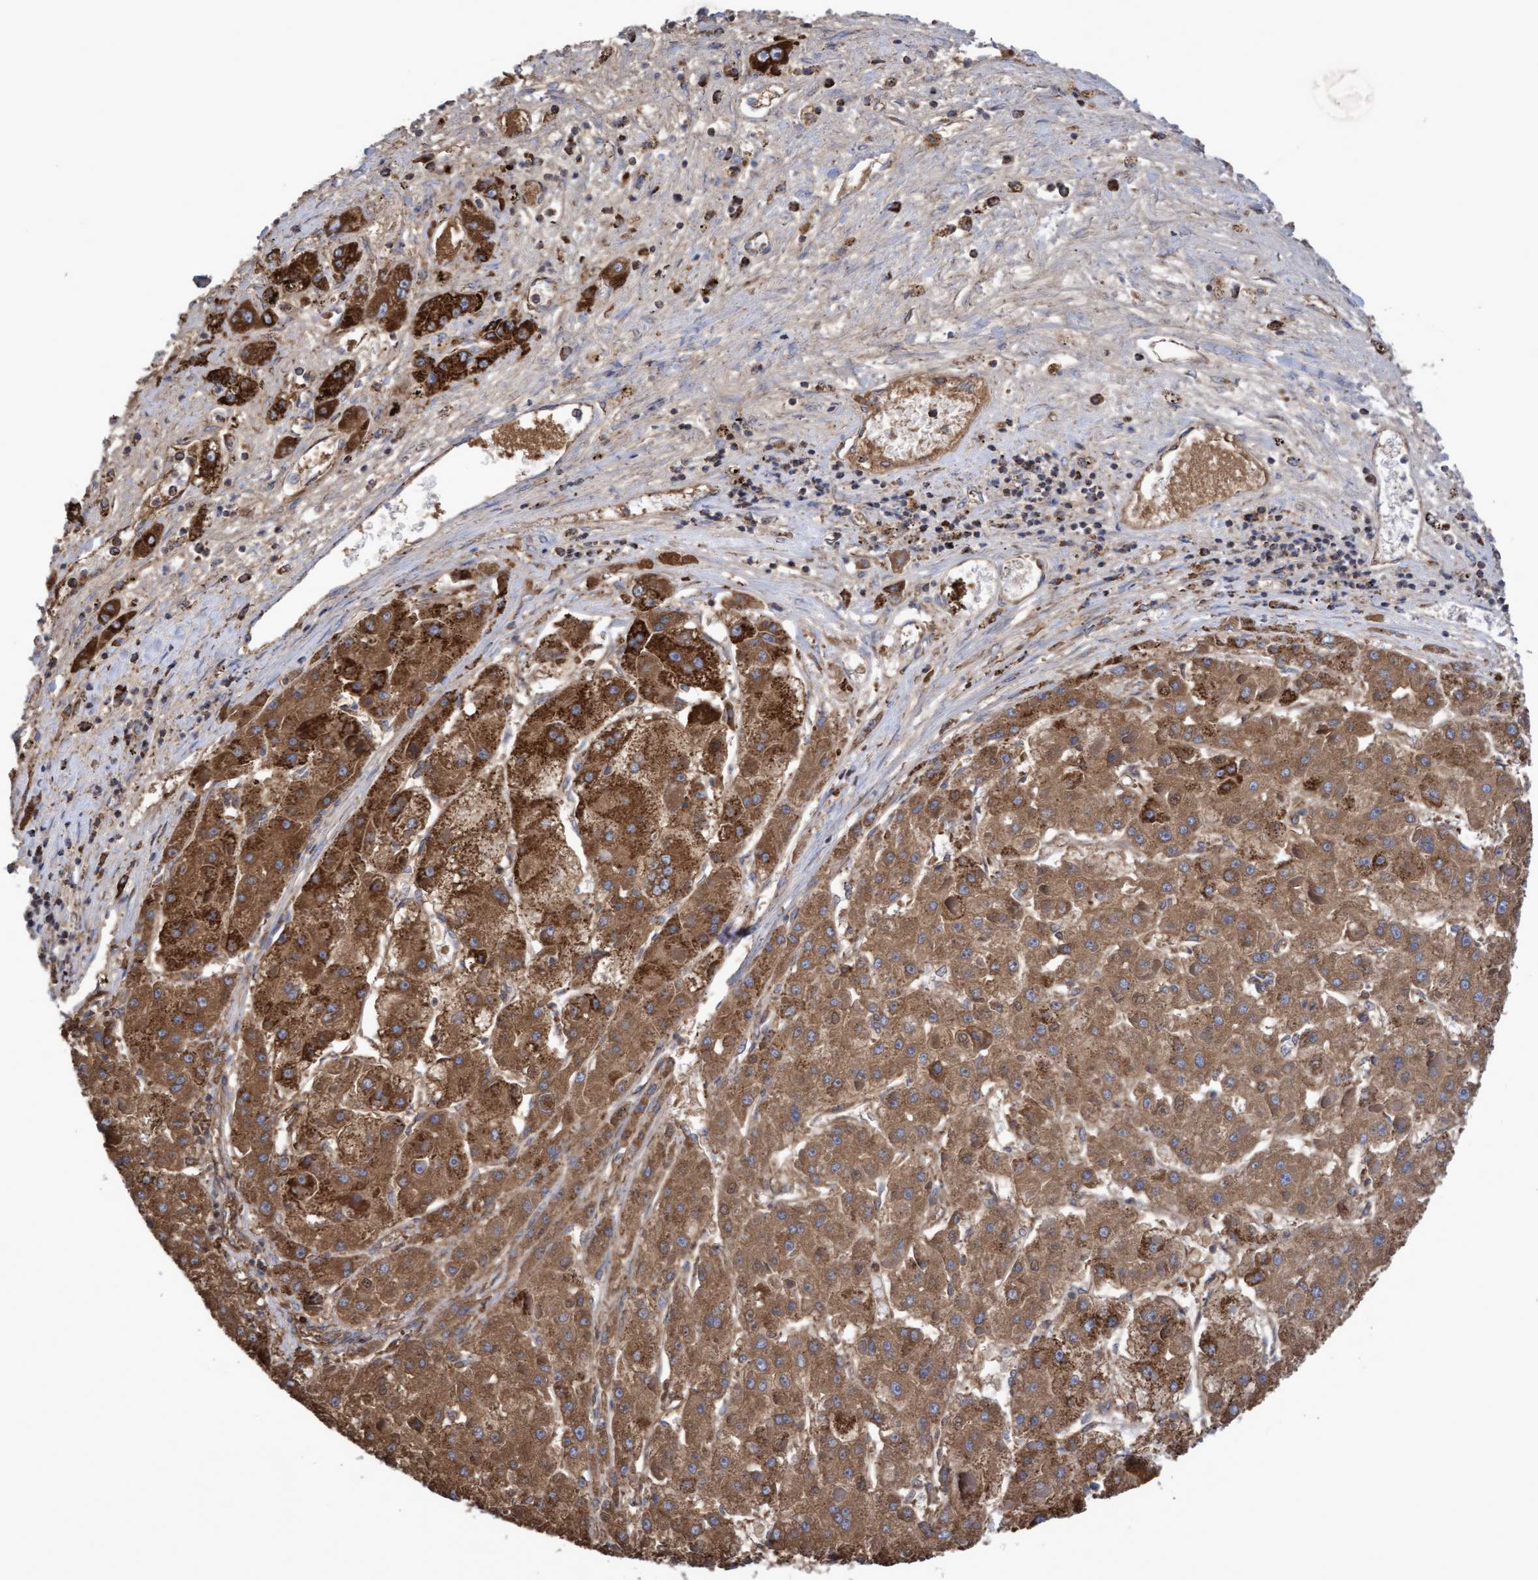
{"staining": {"intensity": "strong", "quantity": ">75%", "location": "cytoplasmic/membranous"}, "tissue": "liver cancer", "cell_type": "Tumor cells", "image_type": "cancer", "snomed": [{"axis": "morphology", "description": "Carcinoma, Hepatocellular, NOS"}, {"axis": "topography", "description": "Liver"}], "caption": "Brown immunohistochemical staining in liver cancer reveals strong cytoplasmic/membranous positivity in about >75% of tumor cells.", "gene": "COBL", "patient": {"sex": "female", "age": 73}}